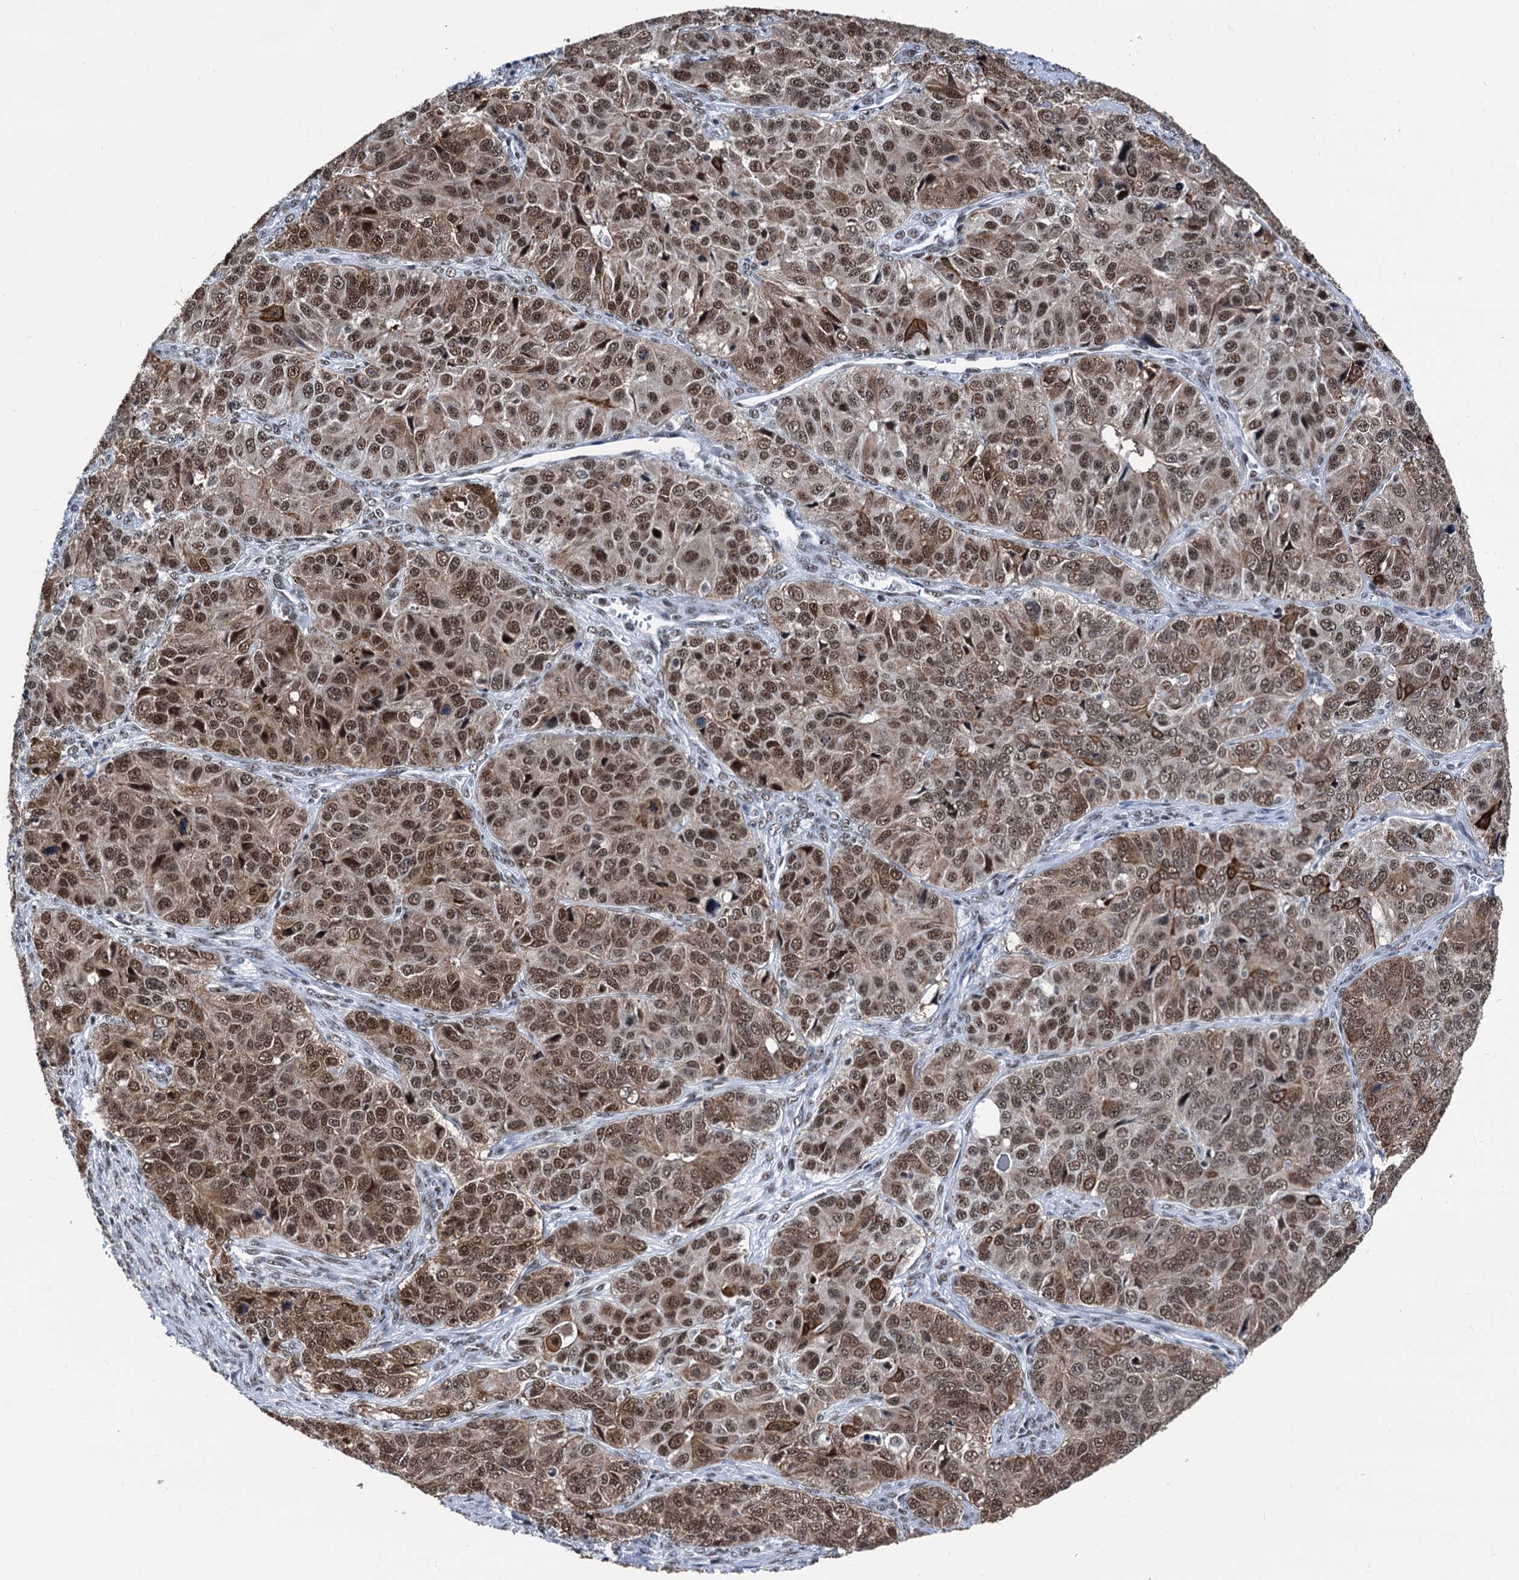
{"staining": {"intensity": "moderate", "quantity": ">75%", "location": "nuclear"}, "tissue": "ovarian cancer", "cell_type": "Tumor cells", "image_type": "cancer", "snomed": [{"axis": "morphology", "description": "Carcinoma, endometroid"}, {"axis": "topography", "description": "Ovary"}], "caption": "About >75% of tumor cells in ovarian cancer demonstrate moderate nuclear protein expression as visualized by brown immunohistochemical staining.", "gene": "DDX23", "patient": {"sex": "female", "age": 51}}